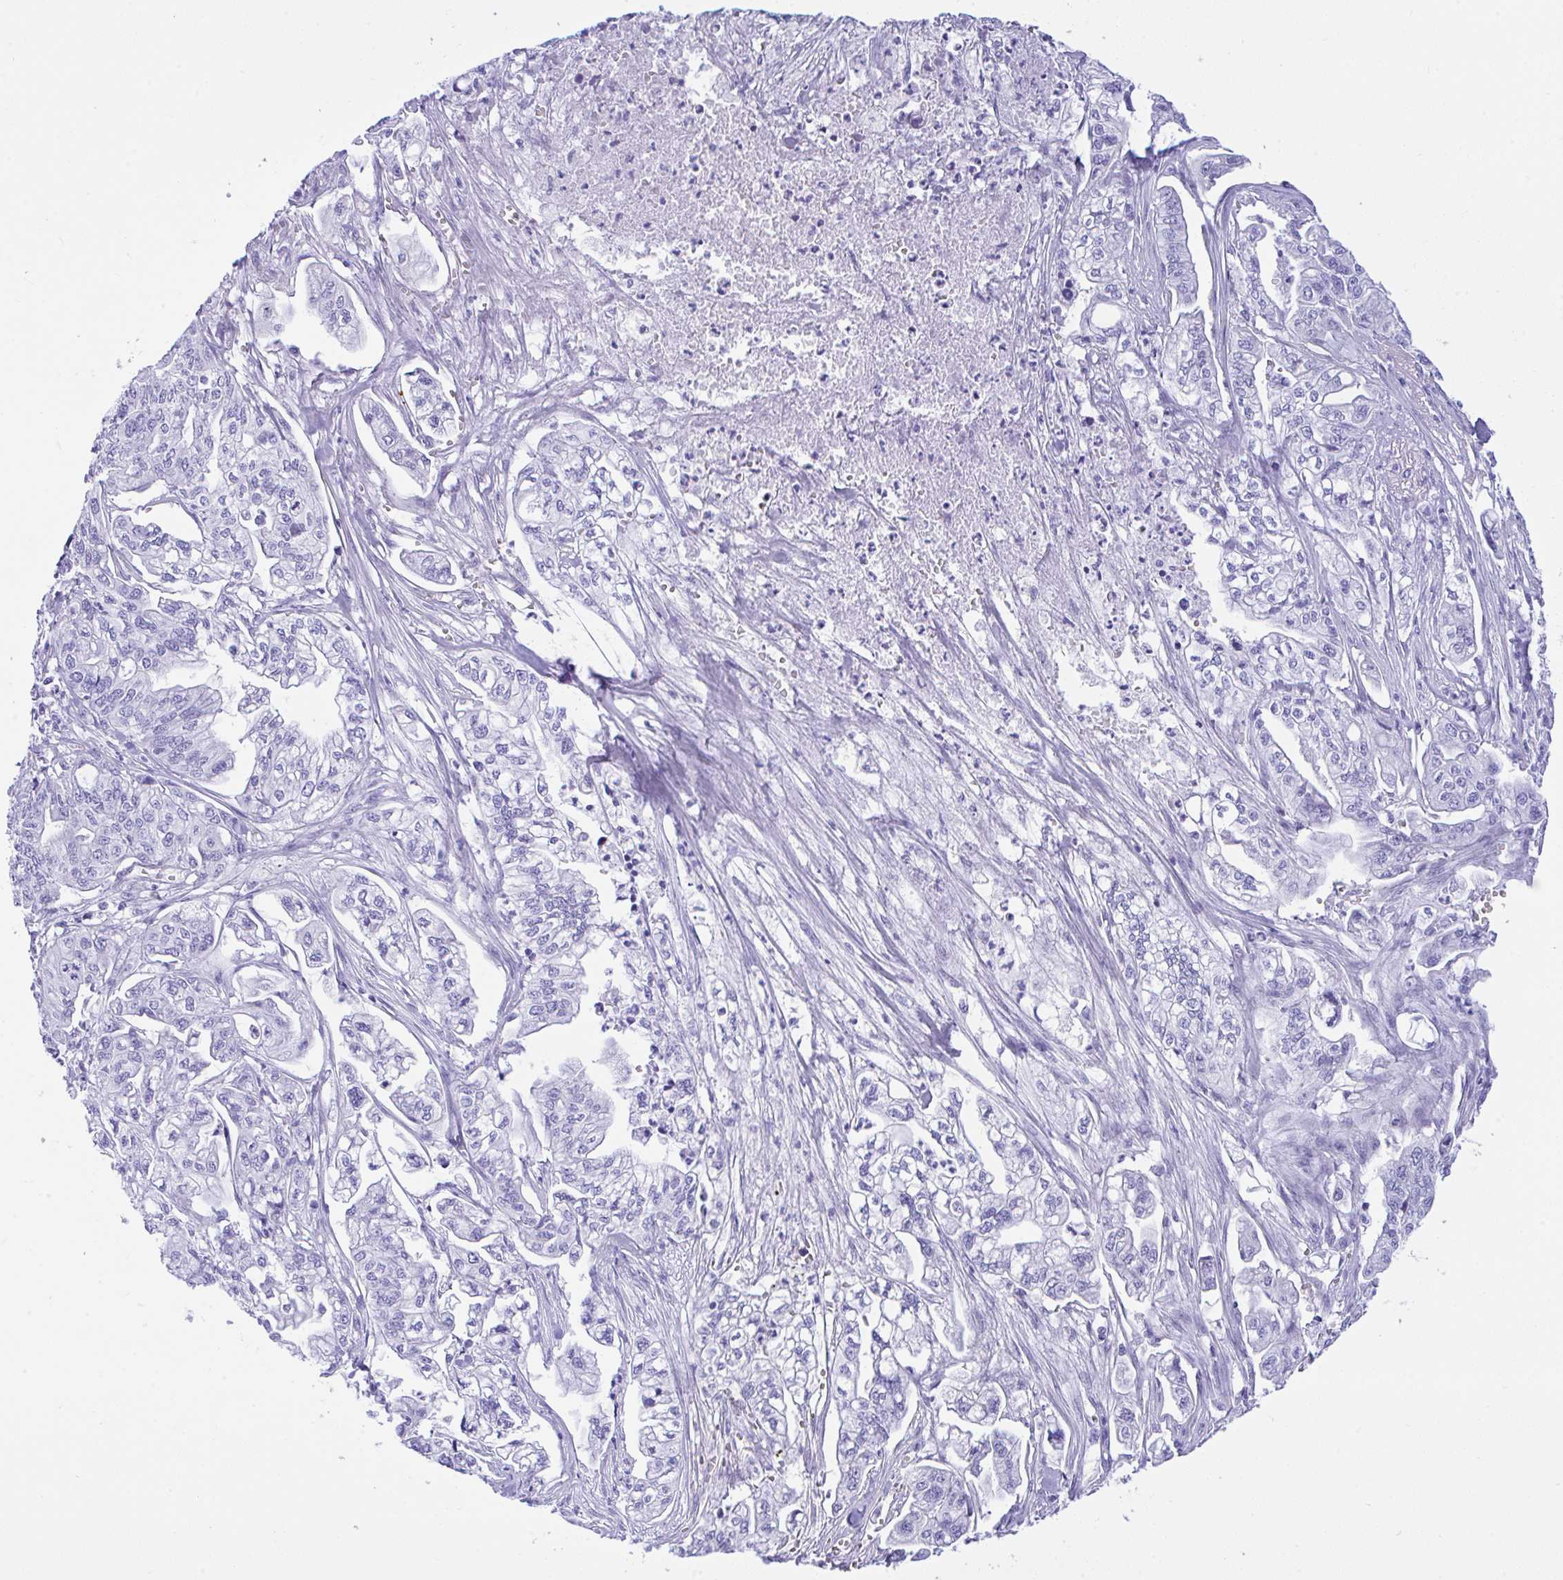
{"staining": {"intensity": "negative", "quantity": "none", "location": "none"}, "tissue": "pancreatic cancer", "cell_type": "Tumor cells", "image_type": "cancer", "snomed": [{"axis": "morphology", "description": "Adenocarcinoma, NOS"}, {"axis": "topography", "description": "Pancreas"}], "caption": "Tumor cells are negative for protein expression in human pancreatic cancer.", "gene": "SEL1L2", "patient": {"sex": "male", "age": 68}}